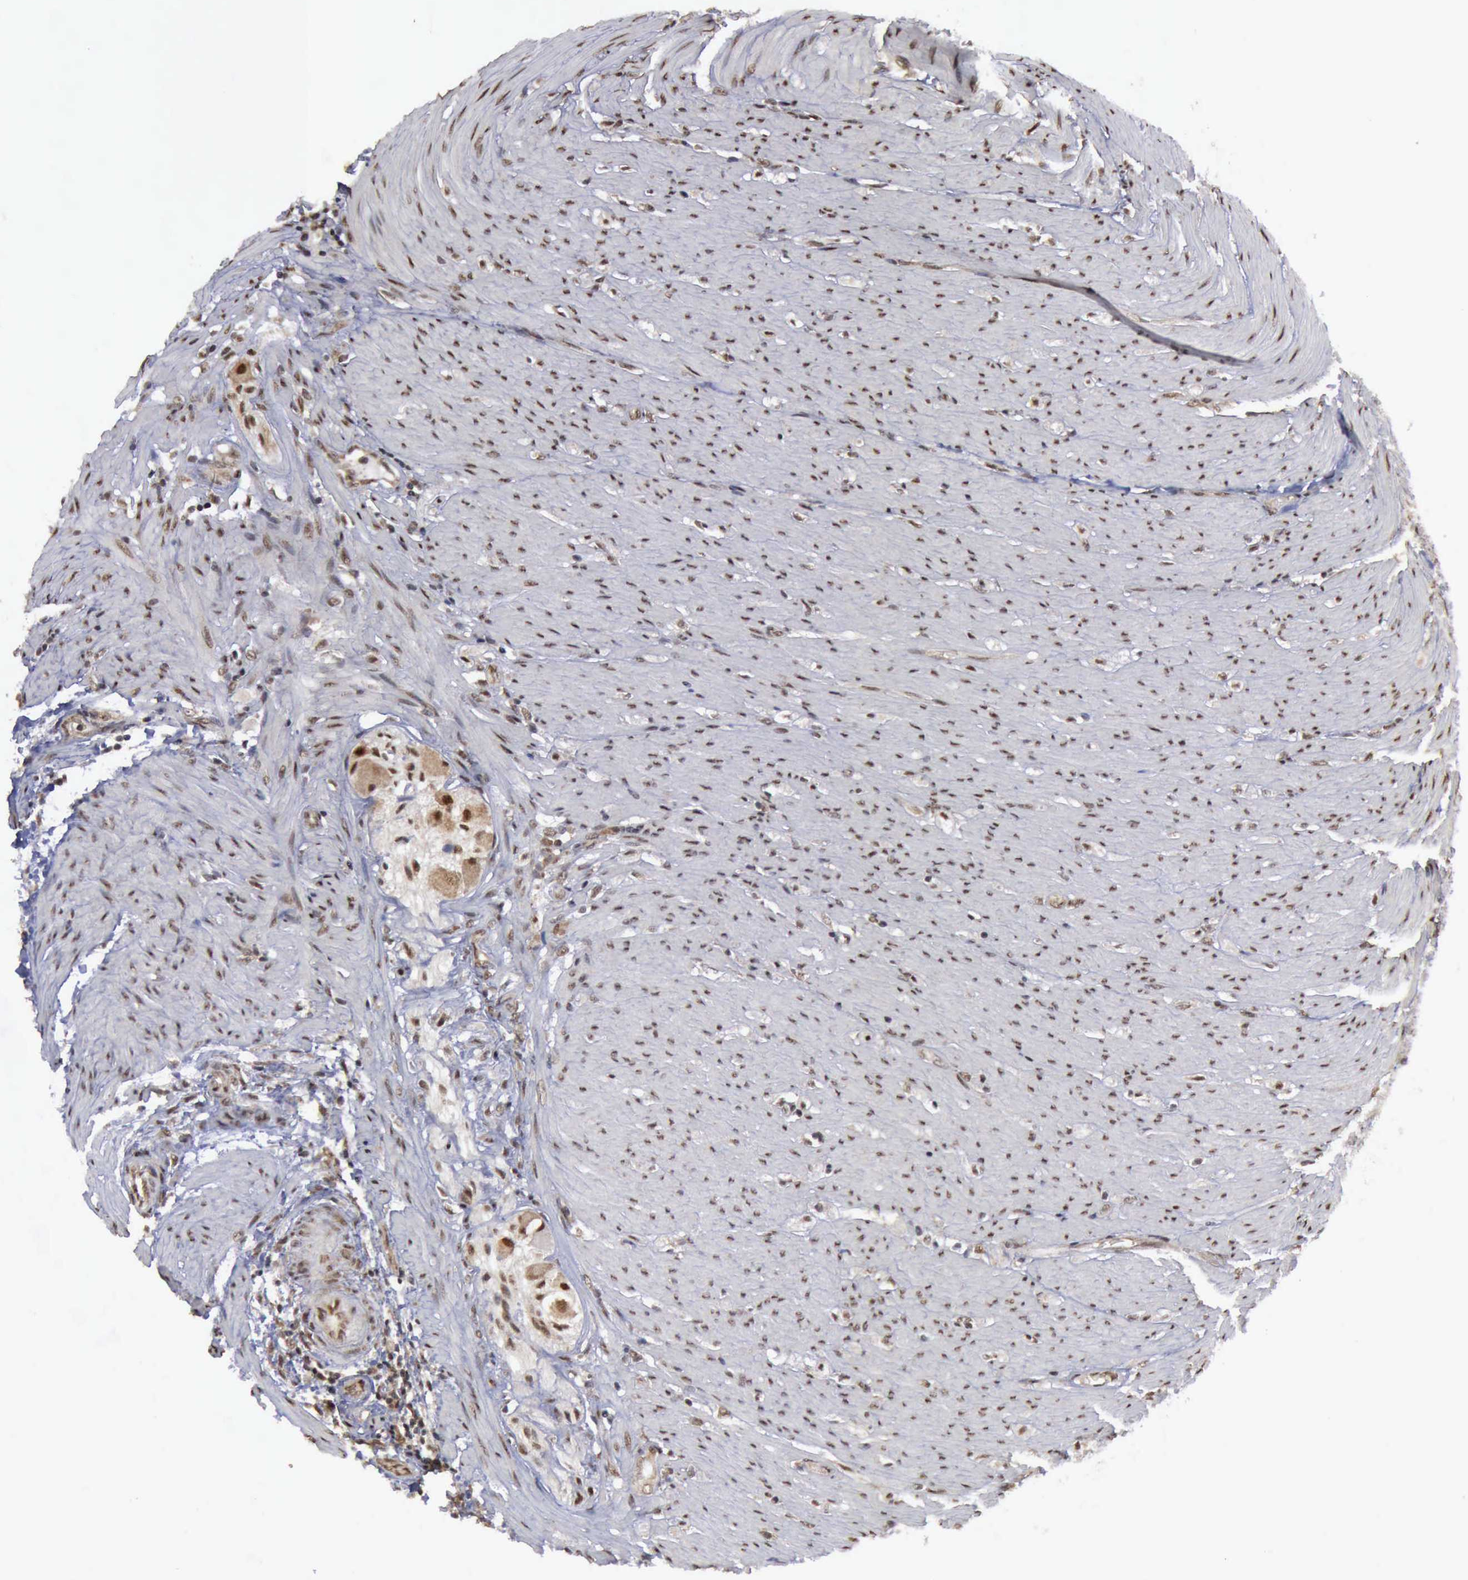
{"staining": {"intensity": "moderate", "quantity": ">75%", "location": "cytoplasmic/membranous,nuclear"}, "tissue": "colorectal cancer", "cell_type": "Tumor cells", "image_type": "cancer", "snomed": [{"axis": "morphology", "description": "Adenocarcinoma, NOS"}, {"axis": "topography", "description": "Colon"}], "caption": "Protein expression analysis of colorectal cancer reveals moderate cytoplasmic/membranous and nuclear positivity in about >75% of tumor cells.", "gene": "RTCB", "patient": {"sex": "female", "age": 46}}